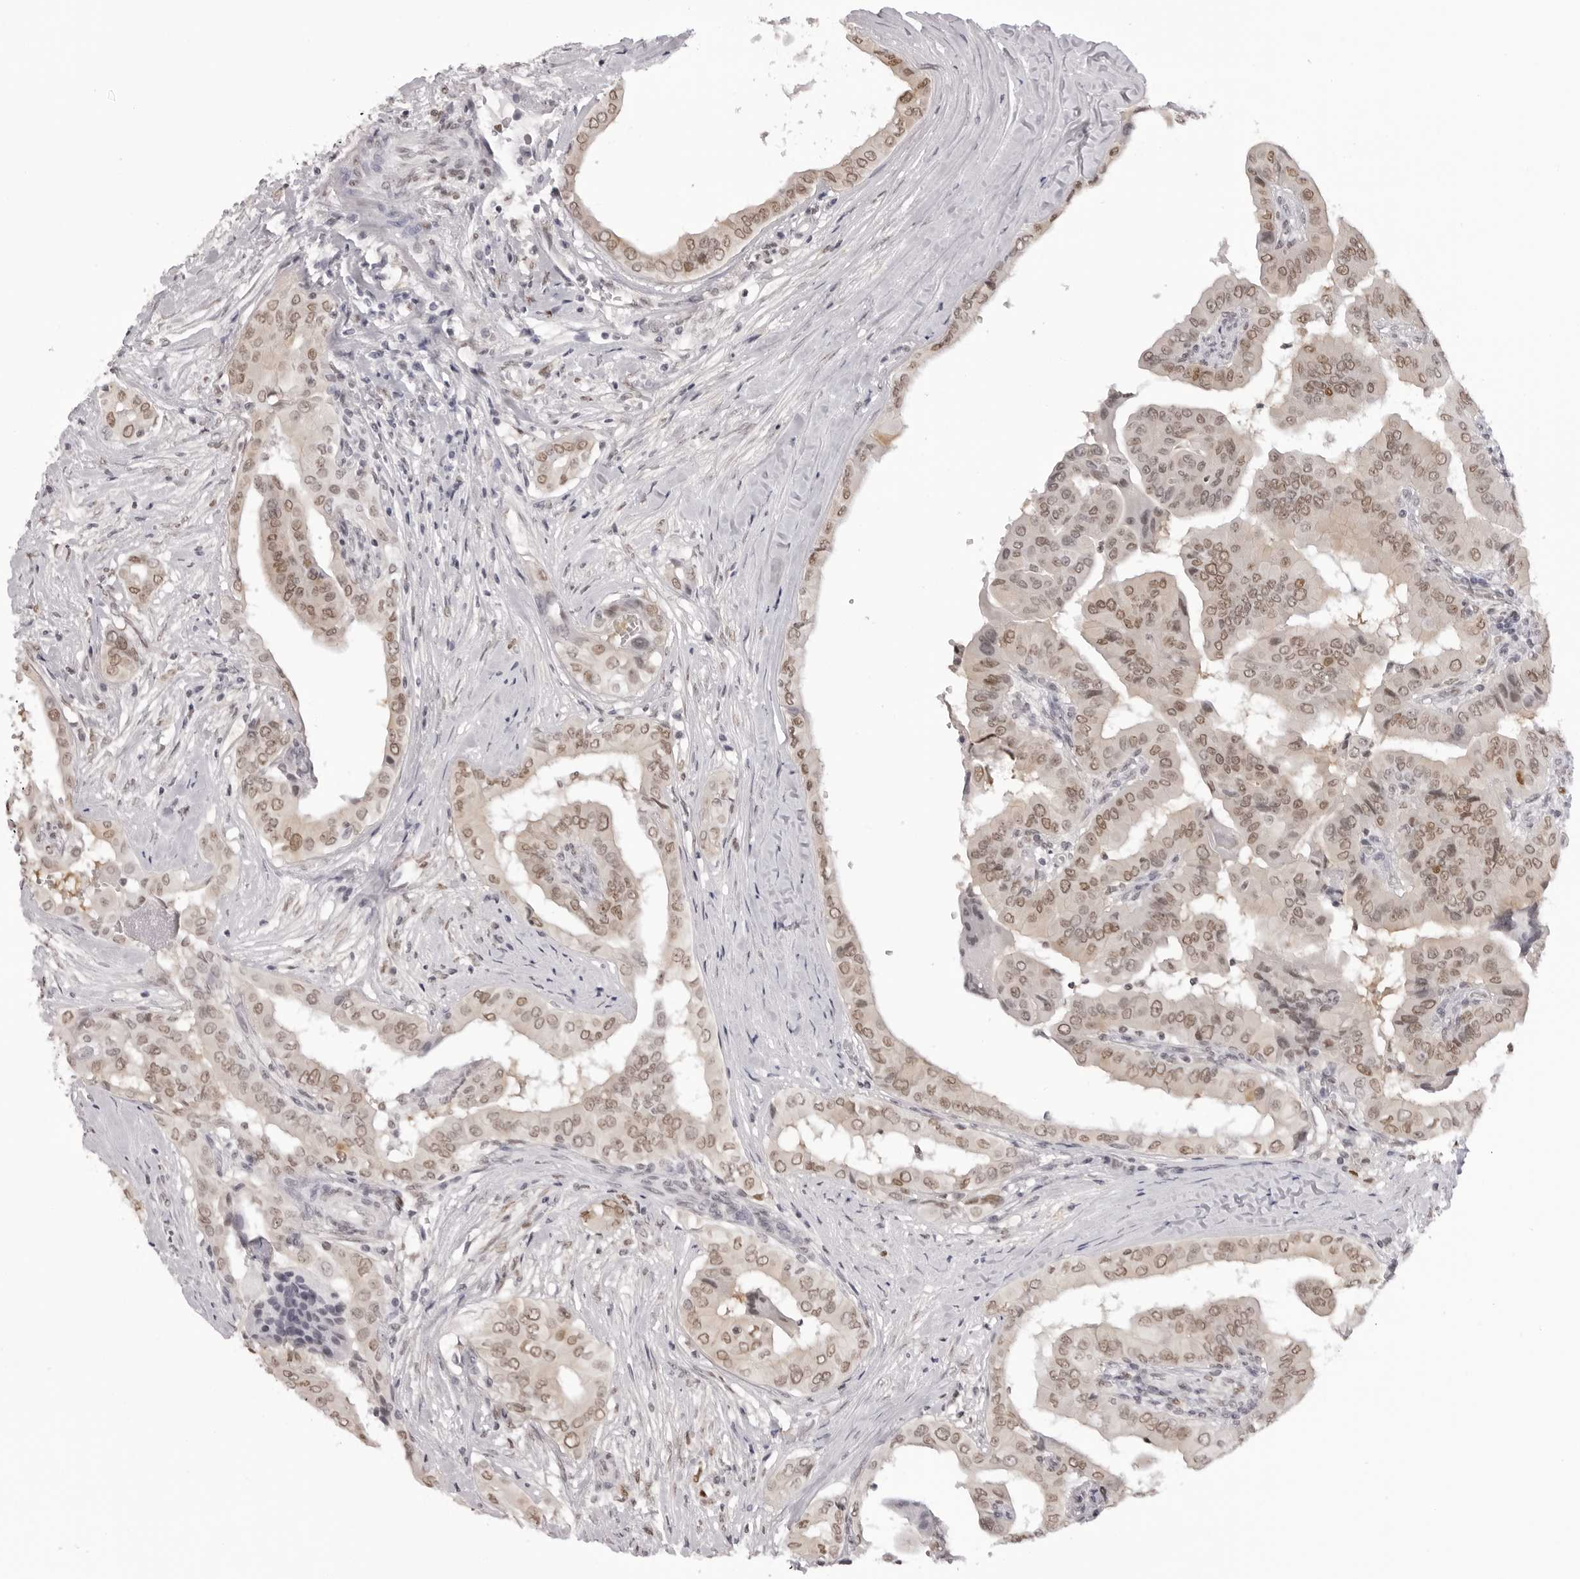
{"staining": {"intensity": "moderate", "quantity": ">75%", "location": "nuclear"}, "tissue": "thyroid cancer", "cell_type": "Tumor cells", "image_type": "cancer", "snomed": [{"axis": "morphology", "description": "Papillary adenocarcinoma, NOS"}, {"axis": "topography", "description": "Thyroid gland"}], "caption": "Protein positivity by IHC displays moderate nuclear positivity in approximately >75% of tumor cells in thyroid papillary adenocarcinoma.", "gene": "HSPA4", "patient": {"sex": "male", "age": 33}}